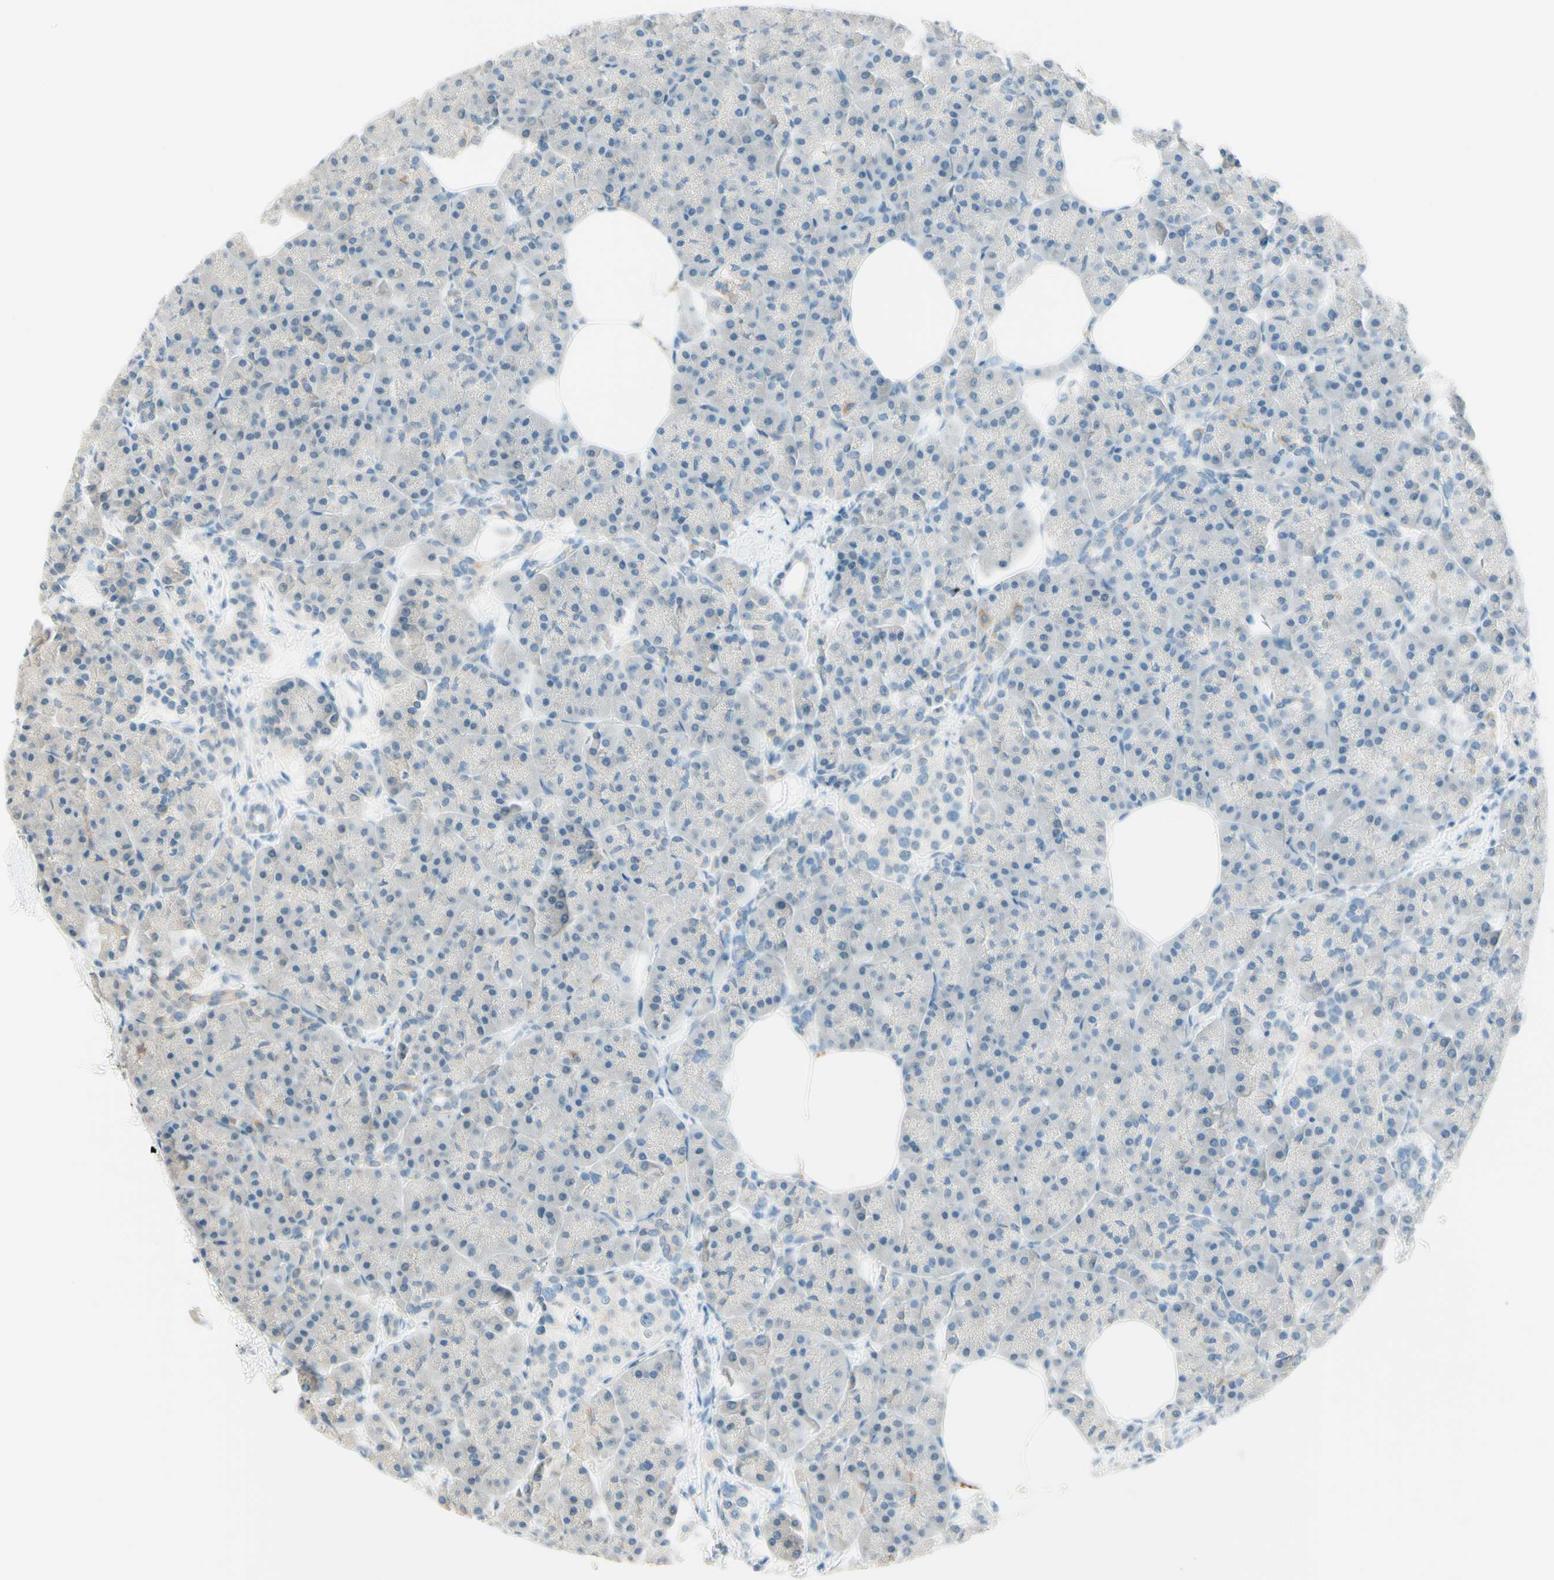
{"staining": {"intensity": "negative", "quantity": "none", "location": "none"}, "tissue": "pancreas", "cell_type": "Exocrine glandular cells", "image_type": "normal", "snomed": [{"axis": "morphology", "description": "Normal tissue, NOS"}, {"axis": "topography", "description": "Pancreas"}], "caption": "This micrograph is of unremarkable pancreas stained with immunohistochemistry to label a protein in brown with the nuclei are counter-stained blue. There is no expression in exocrine glandular cells.", "gene": "JPH1", "patient": {"sex": "female", "age": 70}}